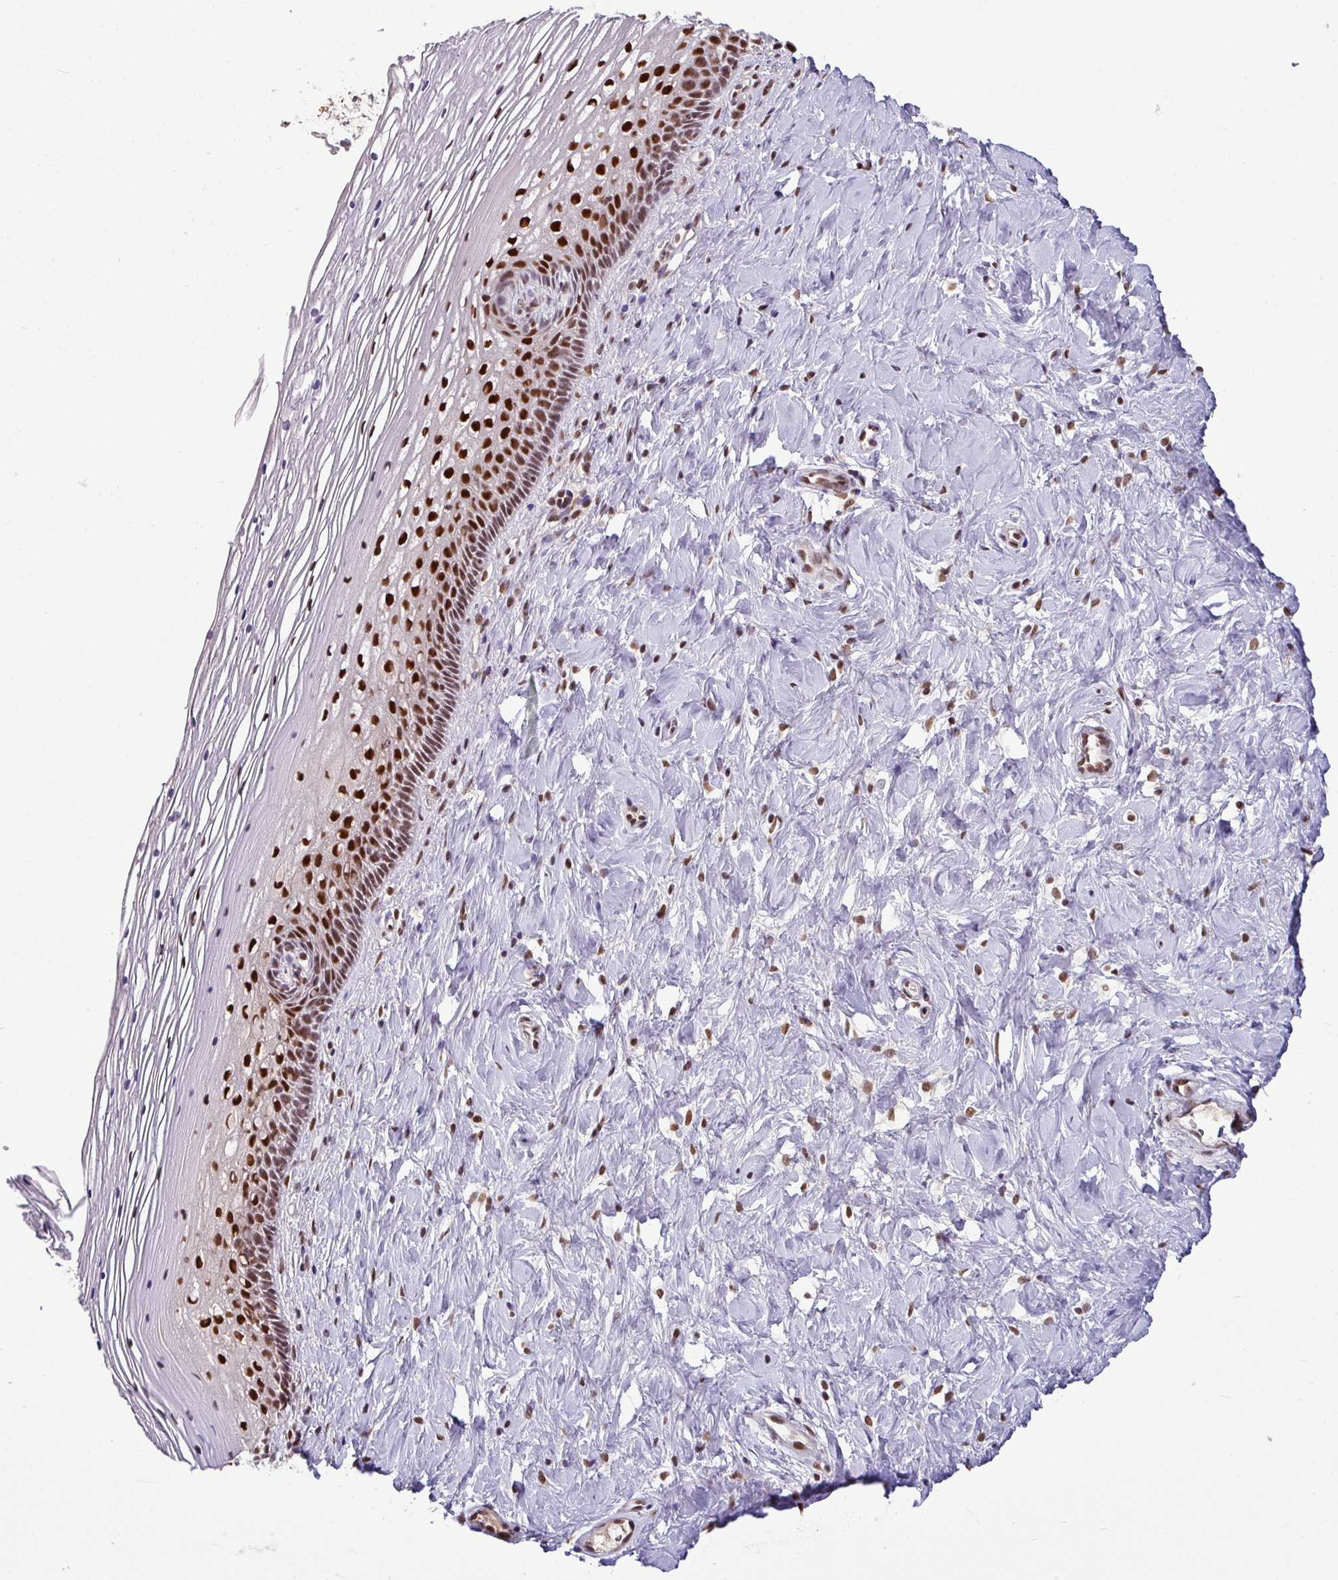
{"staining": {"intensity": "strong", "quantity": ">75%", "location": "nuclear"}, "tissue": "cervix", "cell_type": "Glandular cells", "image_type": "normal", "snomed": [{"axis": "morphology", "description": "Normal tissue, NOS"}, {"axis": "topography", "description": "Cervix"}], "caption": "Glandular cells reveal high levels of strong nuclear staining in approximately >75% of cells in normal human cervix. (DAB IHC with brightfield microscopy, high magnification).", "gene": "TDG", "patient": {"sex": "female", "age": 36}}